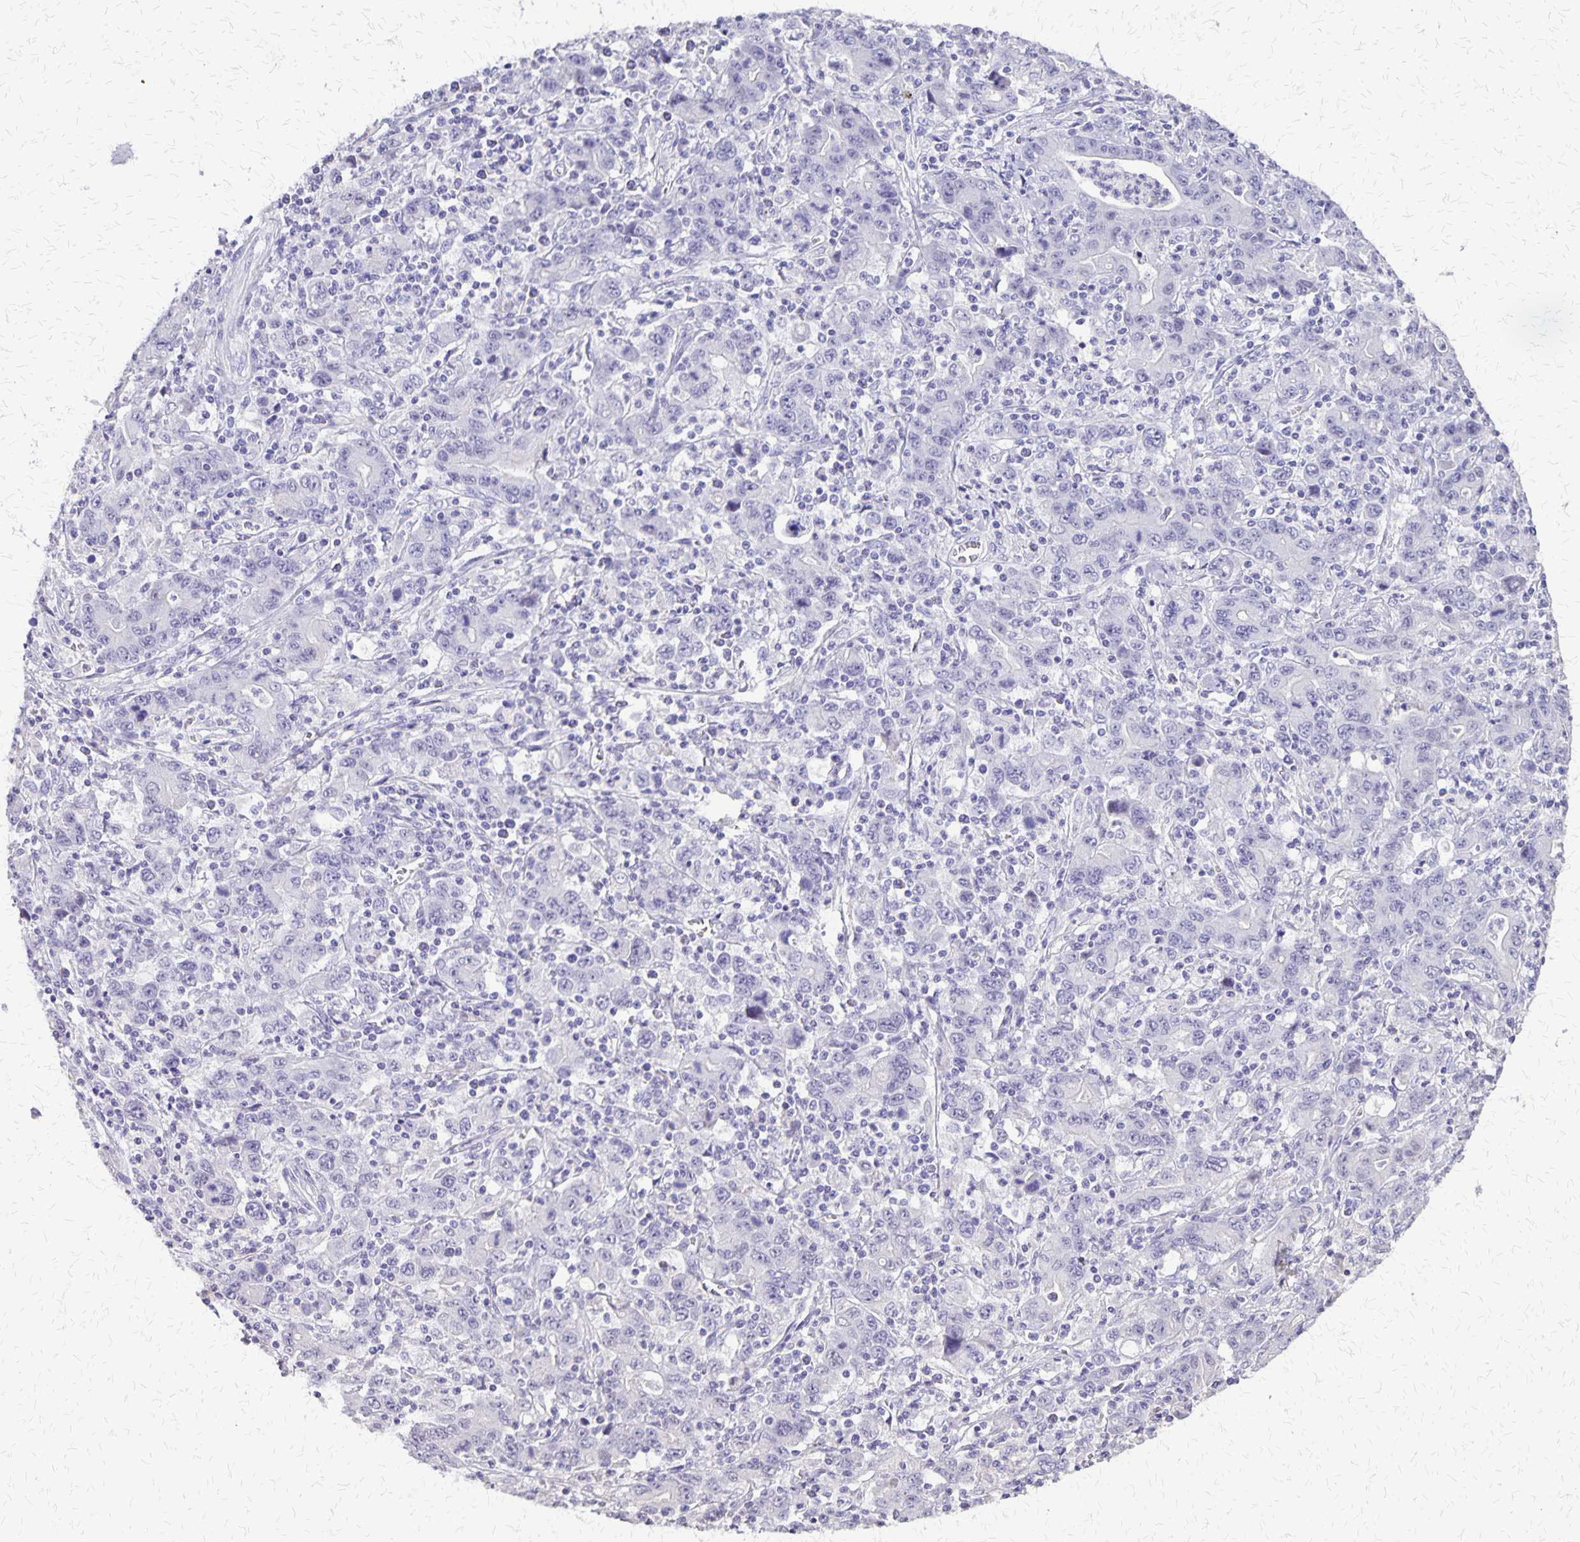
{"staining": {"intensity": "negative", "quantity": "none", "location": "none"}, "tissue": "stomach cancer", "cell_type": "Tumor cells", "image_type": "cancer", "snomed": [{"axis": "morphology", "description": "Adenocarcinoma, NOS"}, {"axis": "topography", "description": "Stomach, upper"}], "caption": "The micrograph displays no staining of tumor cells in adenocarcinoma (stomach). (DAB (3,3'-diaminobenzidine) IHC with hematoxylin counter stain).", "gene": "SI", "patient": {"sex": "male", "age": 69}}